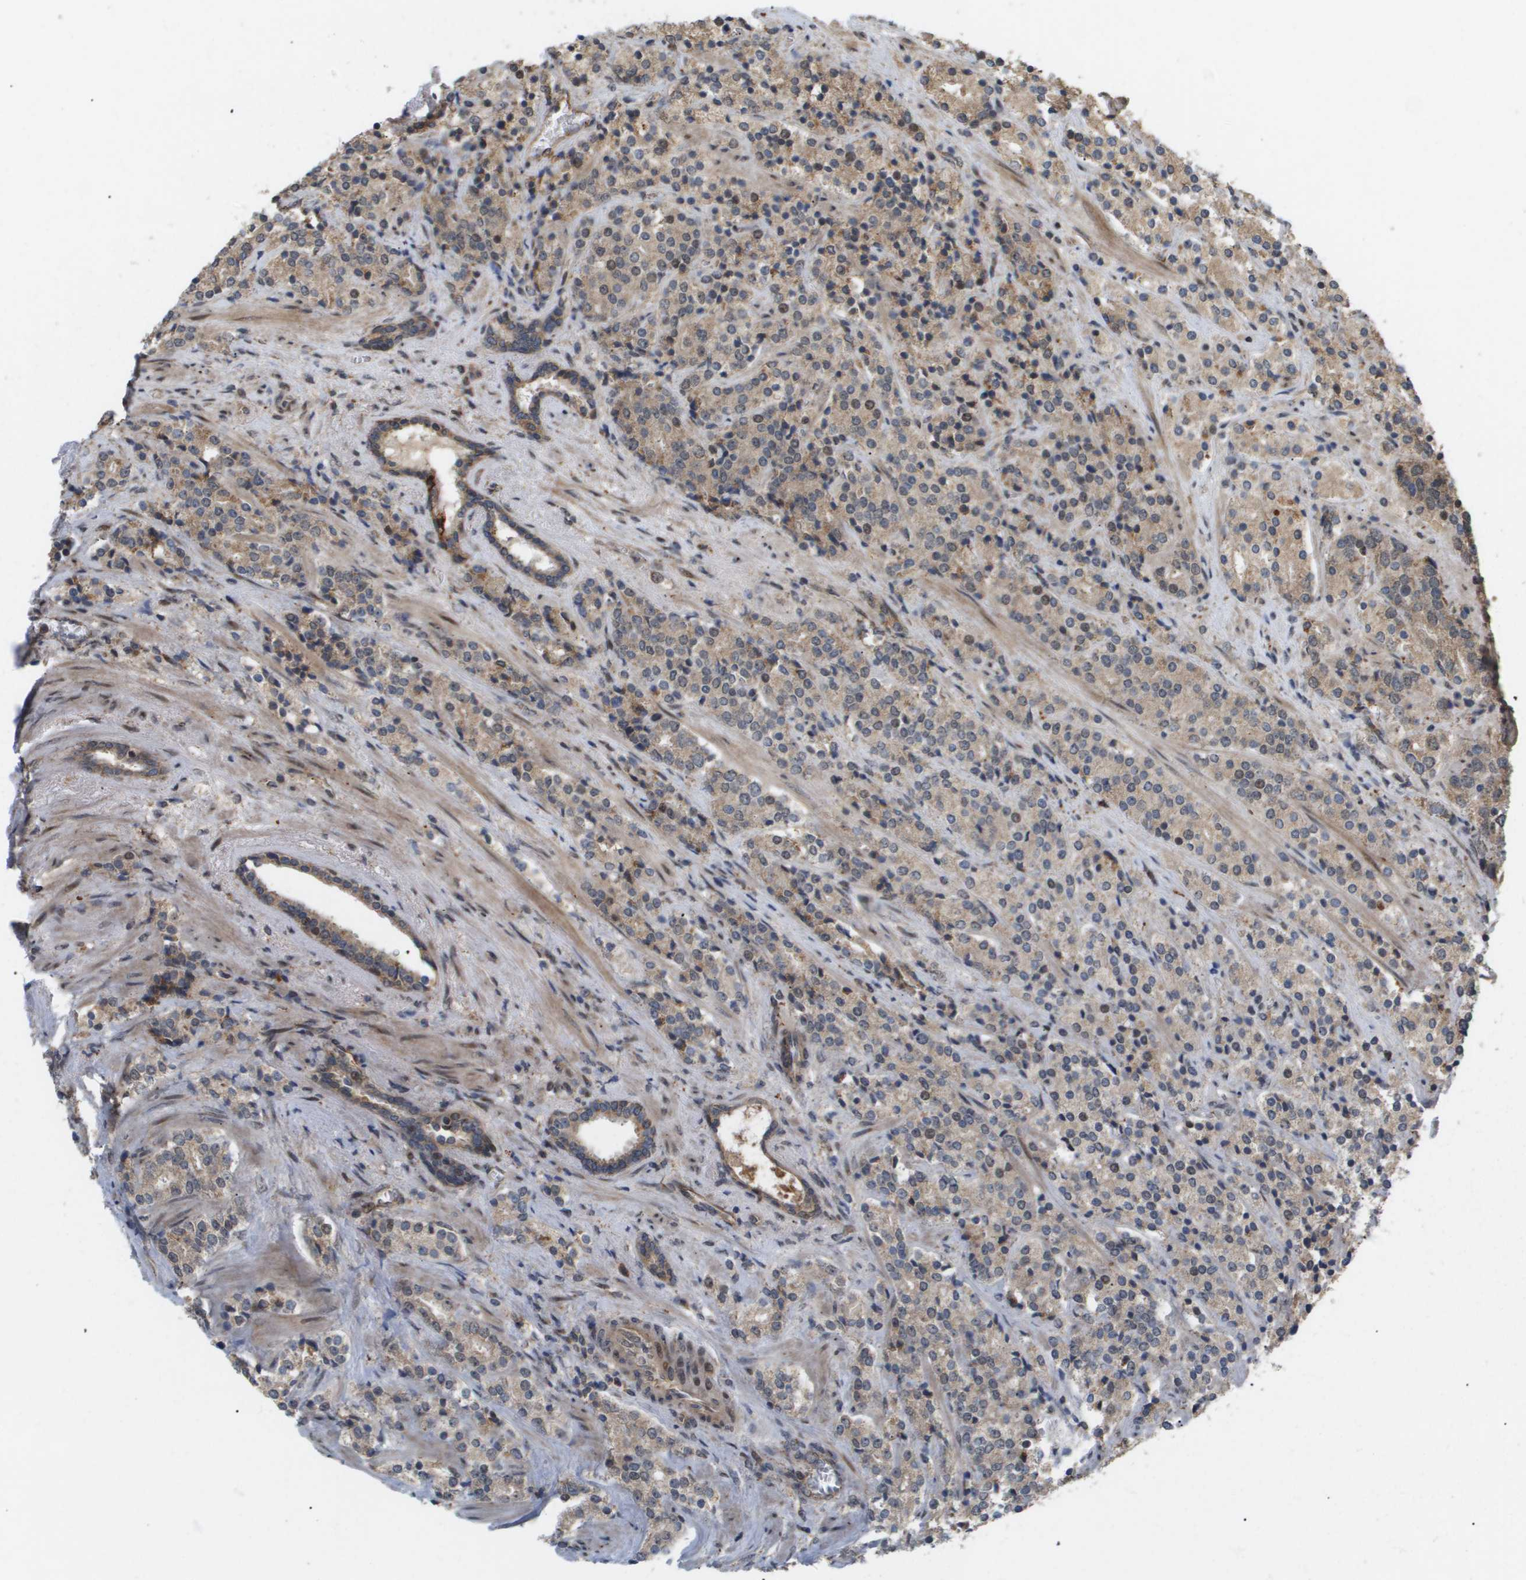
{"staining": {"intensity": "weak", "quantity": ">75%", "location": "cytoplasmic/membranous"}, "tissue": "prostate cancer", "cell_type": "Tumor cells", "image_type": "cancer", "snomed": [{"axis": "morphology", "description": "Adenocarcinoma, High grade"}, {"axis": "topography", "description": "Prostate"}], "caption": "The histopathology image demonstrates a brown stain indicating the presence of a protein in the cytoplasmic/membranous of tumor cells in prostate high-grade adenocarcinoma.", "gene": "PDGFB", "patient": {"sex": "male", "age": 71}}